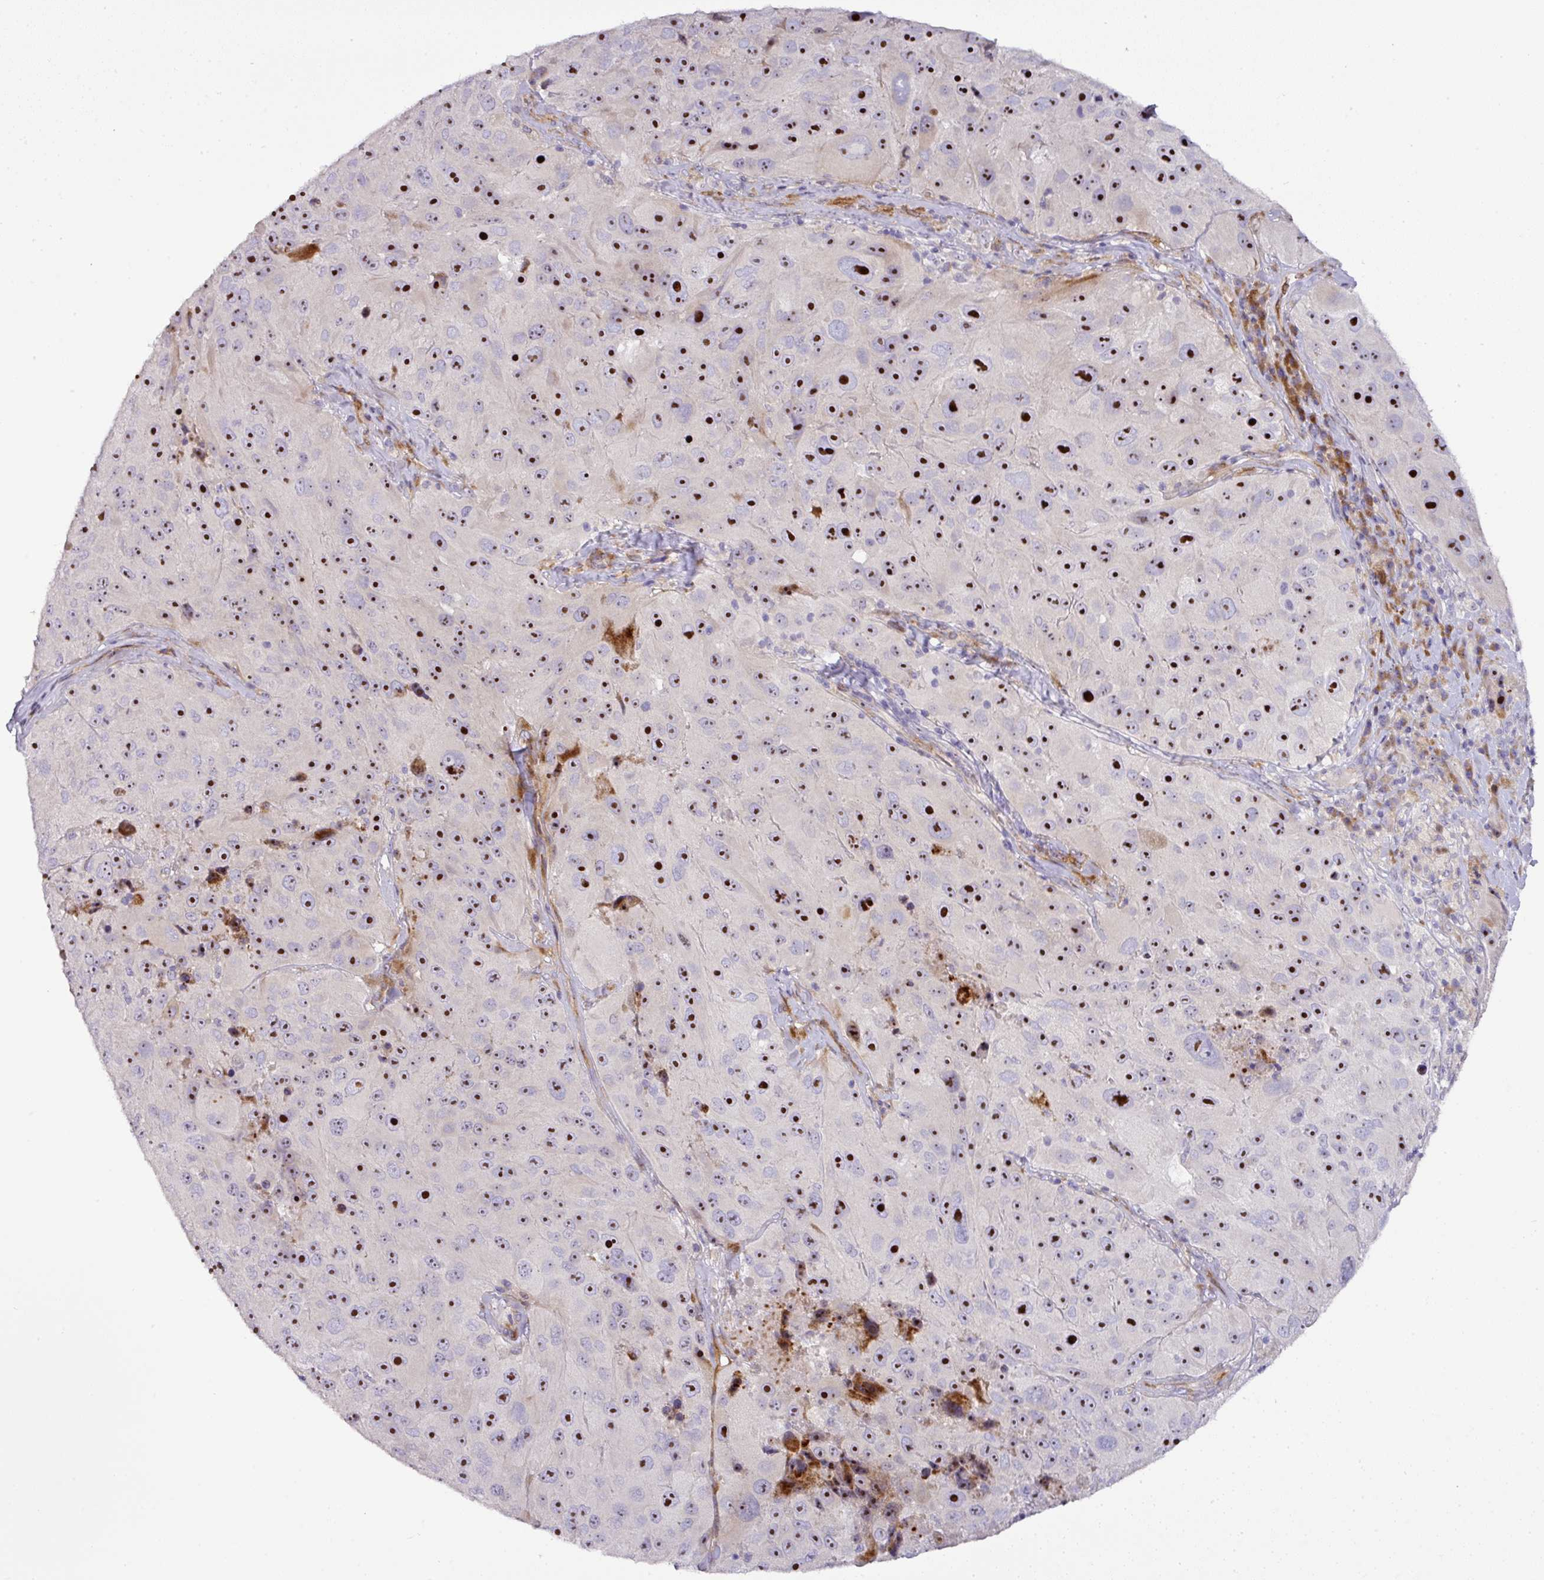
{"staining": {"intensity": "strong", "quantity": ">75%", "location": "nuclear"}, "tissue": "melanoma", "cell_type": "Tumor cells", "image_type": "cancer", "snomed": [{"axis": "morphology", "description": "Malignant melanoma, Metastatic site"}, {"axis": "topography", "description": "Lymph node"}], "caption": "Malignant melanoma (metastatic site) stained with a protein marker displays strong staining in tumor cells.", "gene": "ATP6V1F", "patient": {"sex": "male", "age": 62}}